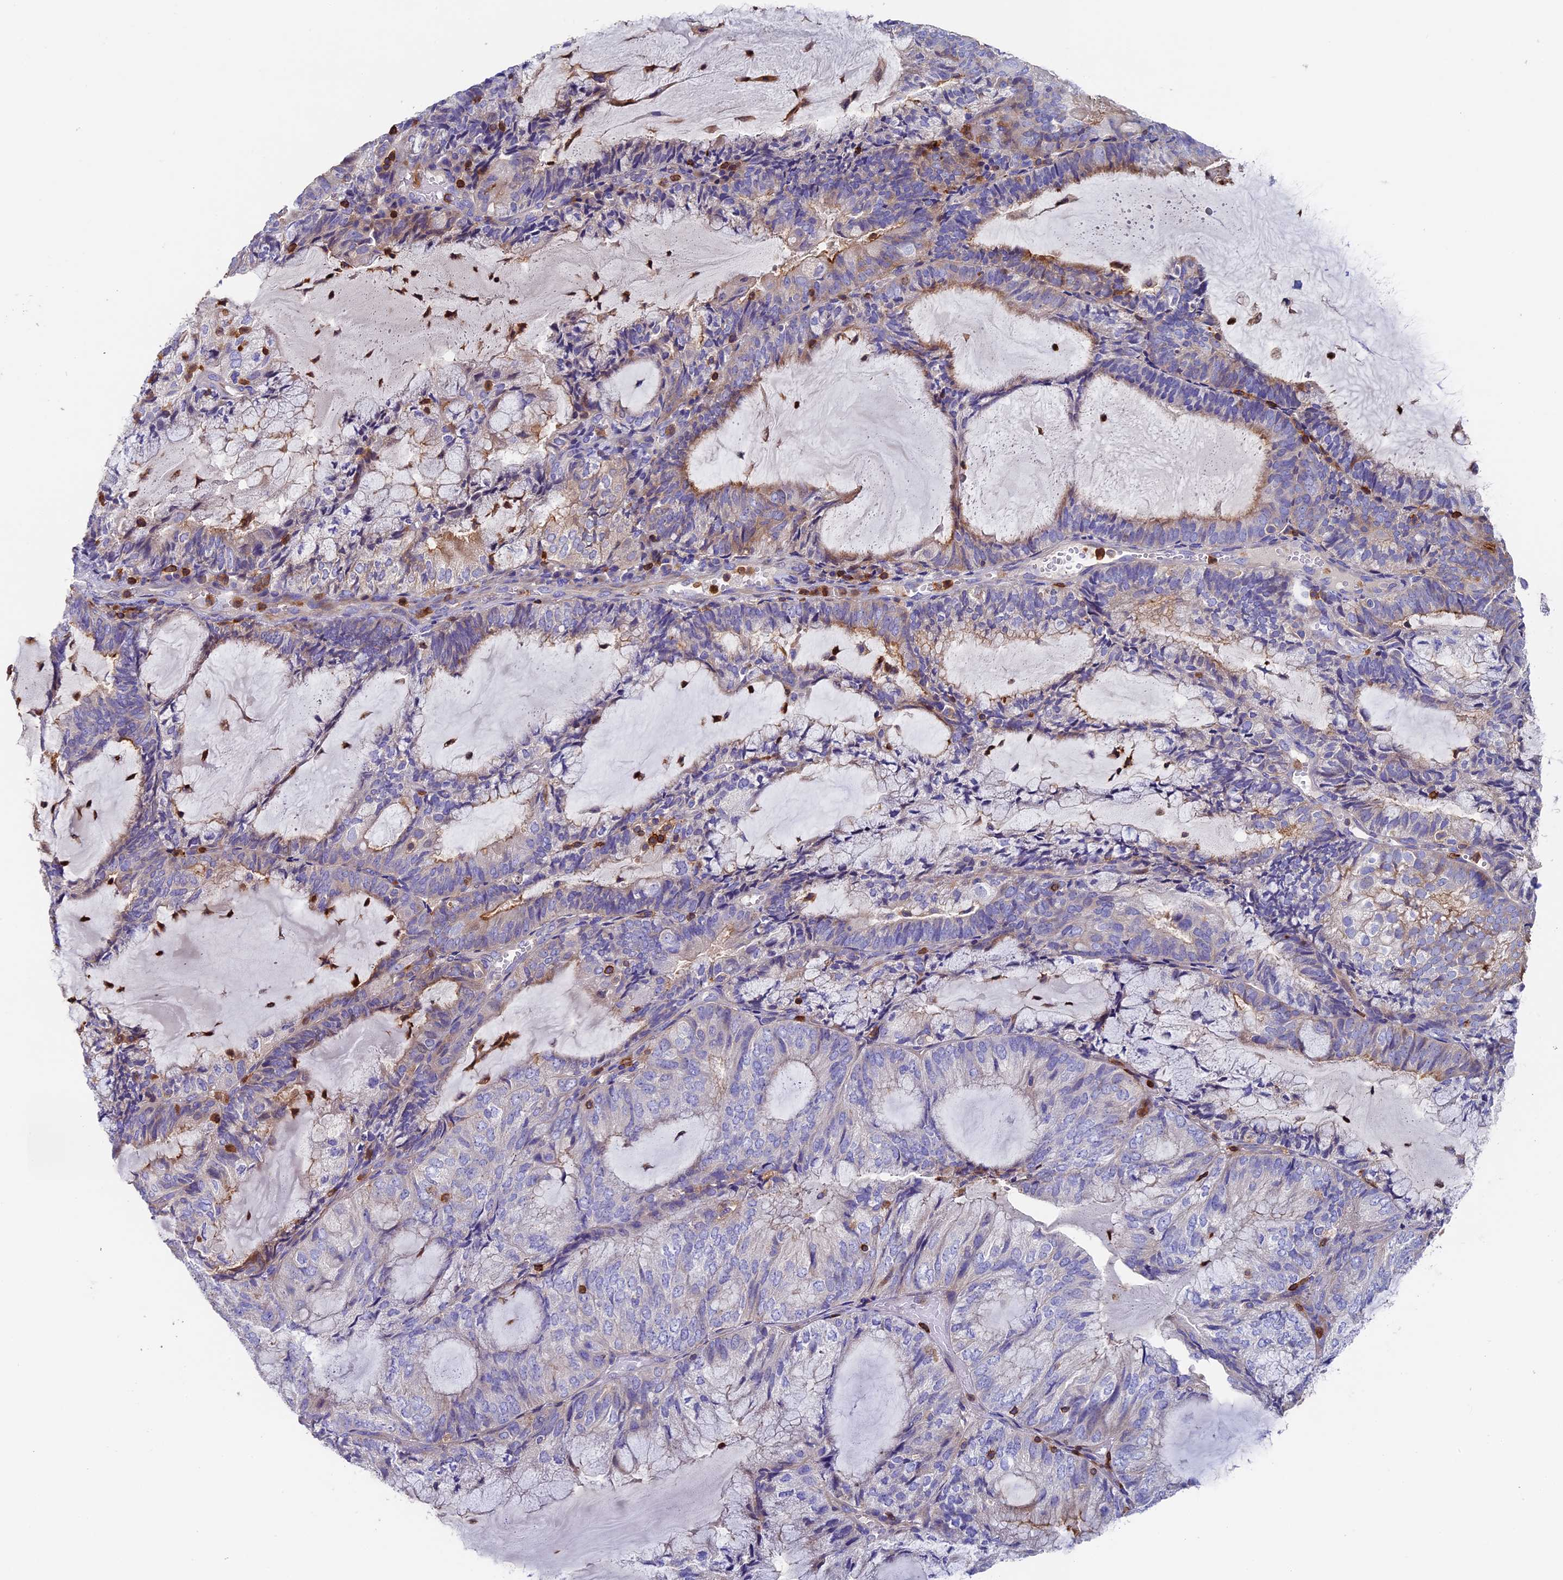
{"staining": {"intensity": "weak", "quantity": "<25%", "location": "cytoplasmic/membranous"}, "tissue": "endometrial cancer", "cell_type": "Tumor cells", "image_type": "cancer", "snomed": [{"axis": "morphology", "description": "Adenocarcinoma, NOS"}, {"axis": "topography", "description": "Endometrium"}], "caption": "Immunohistochemistry of human endometrial cancer exhibits no expression in tumor cells.", "gene": "ADAT1", "patient": {"sex": "female", "age": 81}}